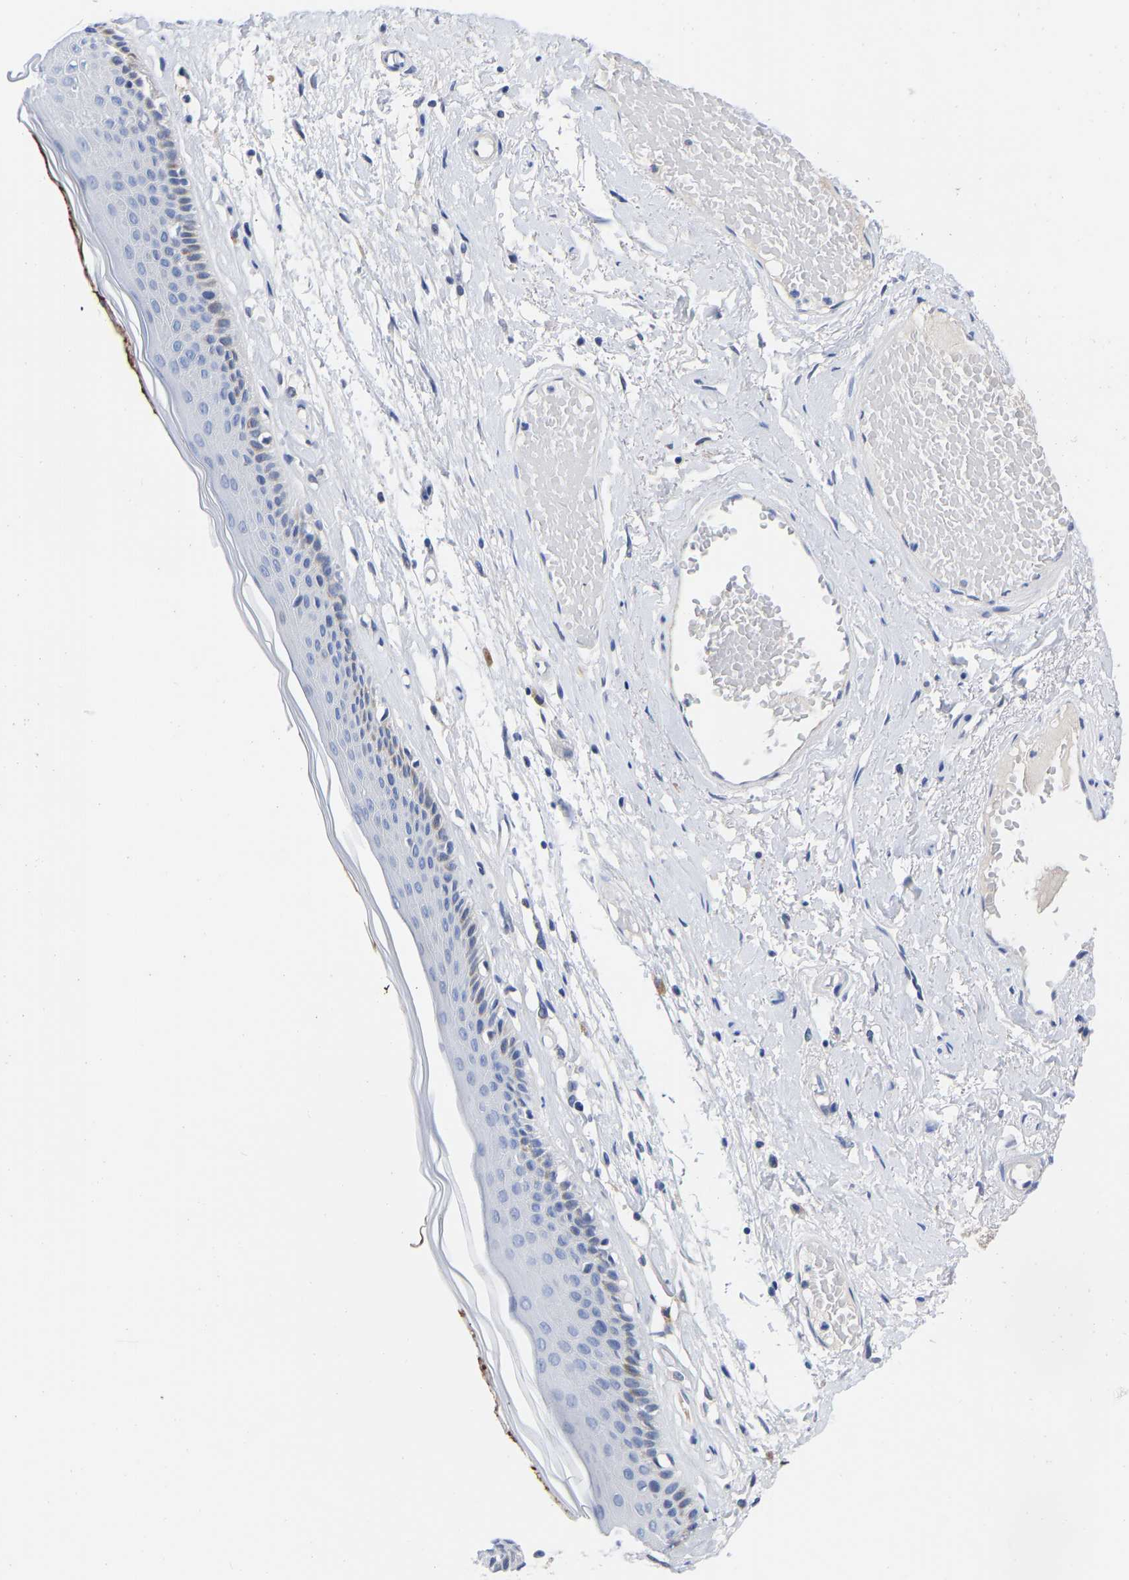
{"staining": {"intensity": "weak", "quantity": "<25%", "location": "cytoplasmic/membranous"}, "tissue": "skin", "cell_type": "Epidermal cells", "image_type": "normal", "snomed": [{"axis": "morphology", "description": "Normal tissue, NOS"}, {"axis": "topography", "description": "Vulva"}], "caption": "Immunohistochemical staining of benign human skin demonstrates no significant positivity in epidermal cells. Nuclei are stained in blue.", "gene": "GPA33", "patient": {"sex": "female", "age": 73}}